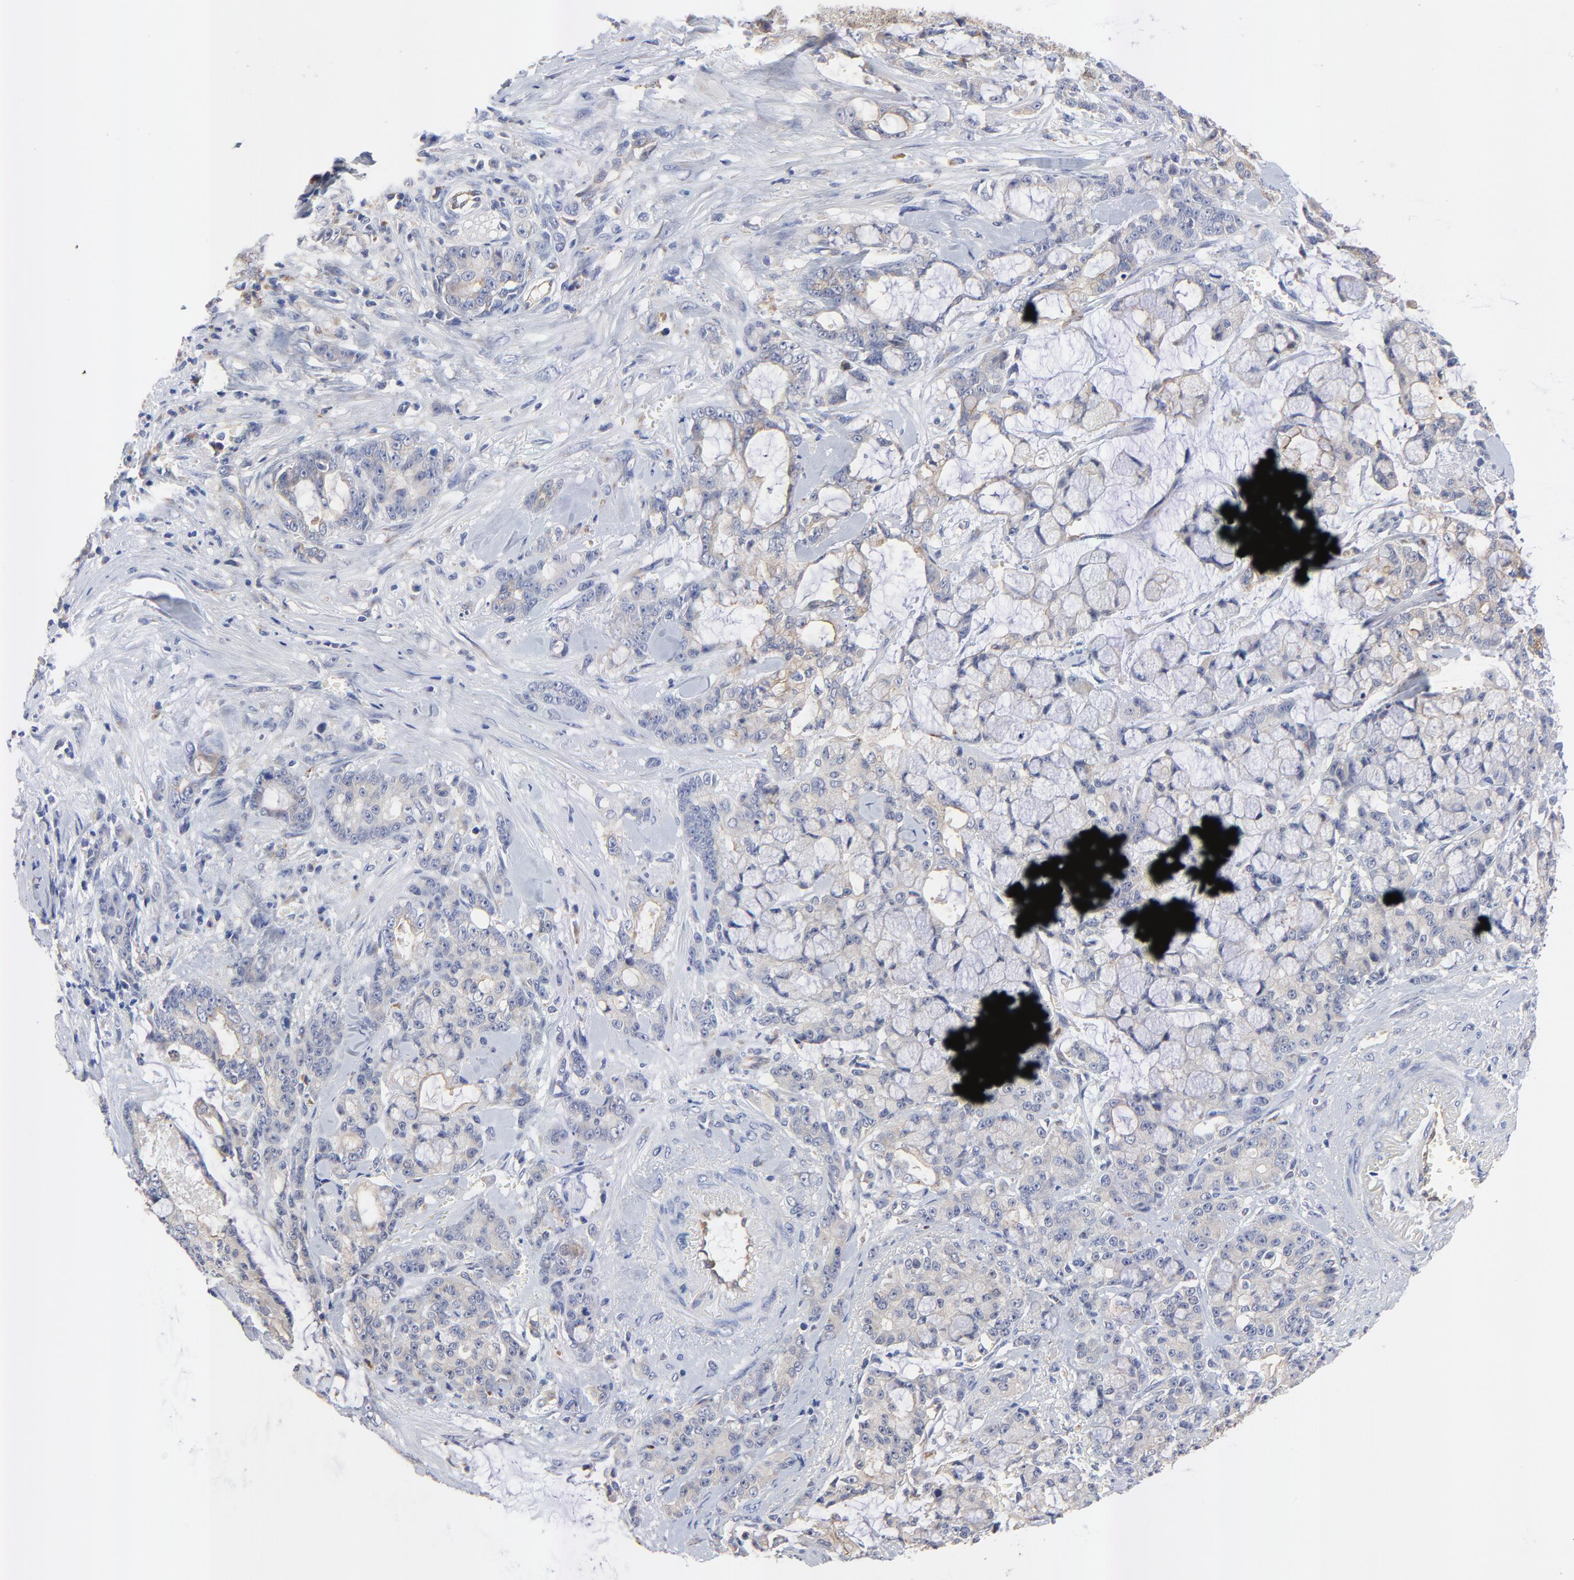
{"staining": {"intensity": "weak", "quantity": "<25%", "location": "cytoplasmic/membranous"}, "tissue": "pancreatic cancer", "cell_type": "Tumor cells", "image_type": "cancer", "snomed": [{"axis": "morphology", "description": "Adenocarcinoma, NOS"}, {"axis": "topography", "description": "Pancreas"}], "caption": "This micrograph is of adenocarcinoma (pancreatic) stained with immunohistochemistry (IHC) to label a protein in brown with the nuclei are counter-stained blue. There is no expression in tumor cells.", "gene": "FBXL2", "patient": {"sex": "female", "age": 73}}